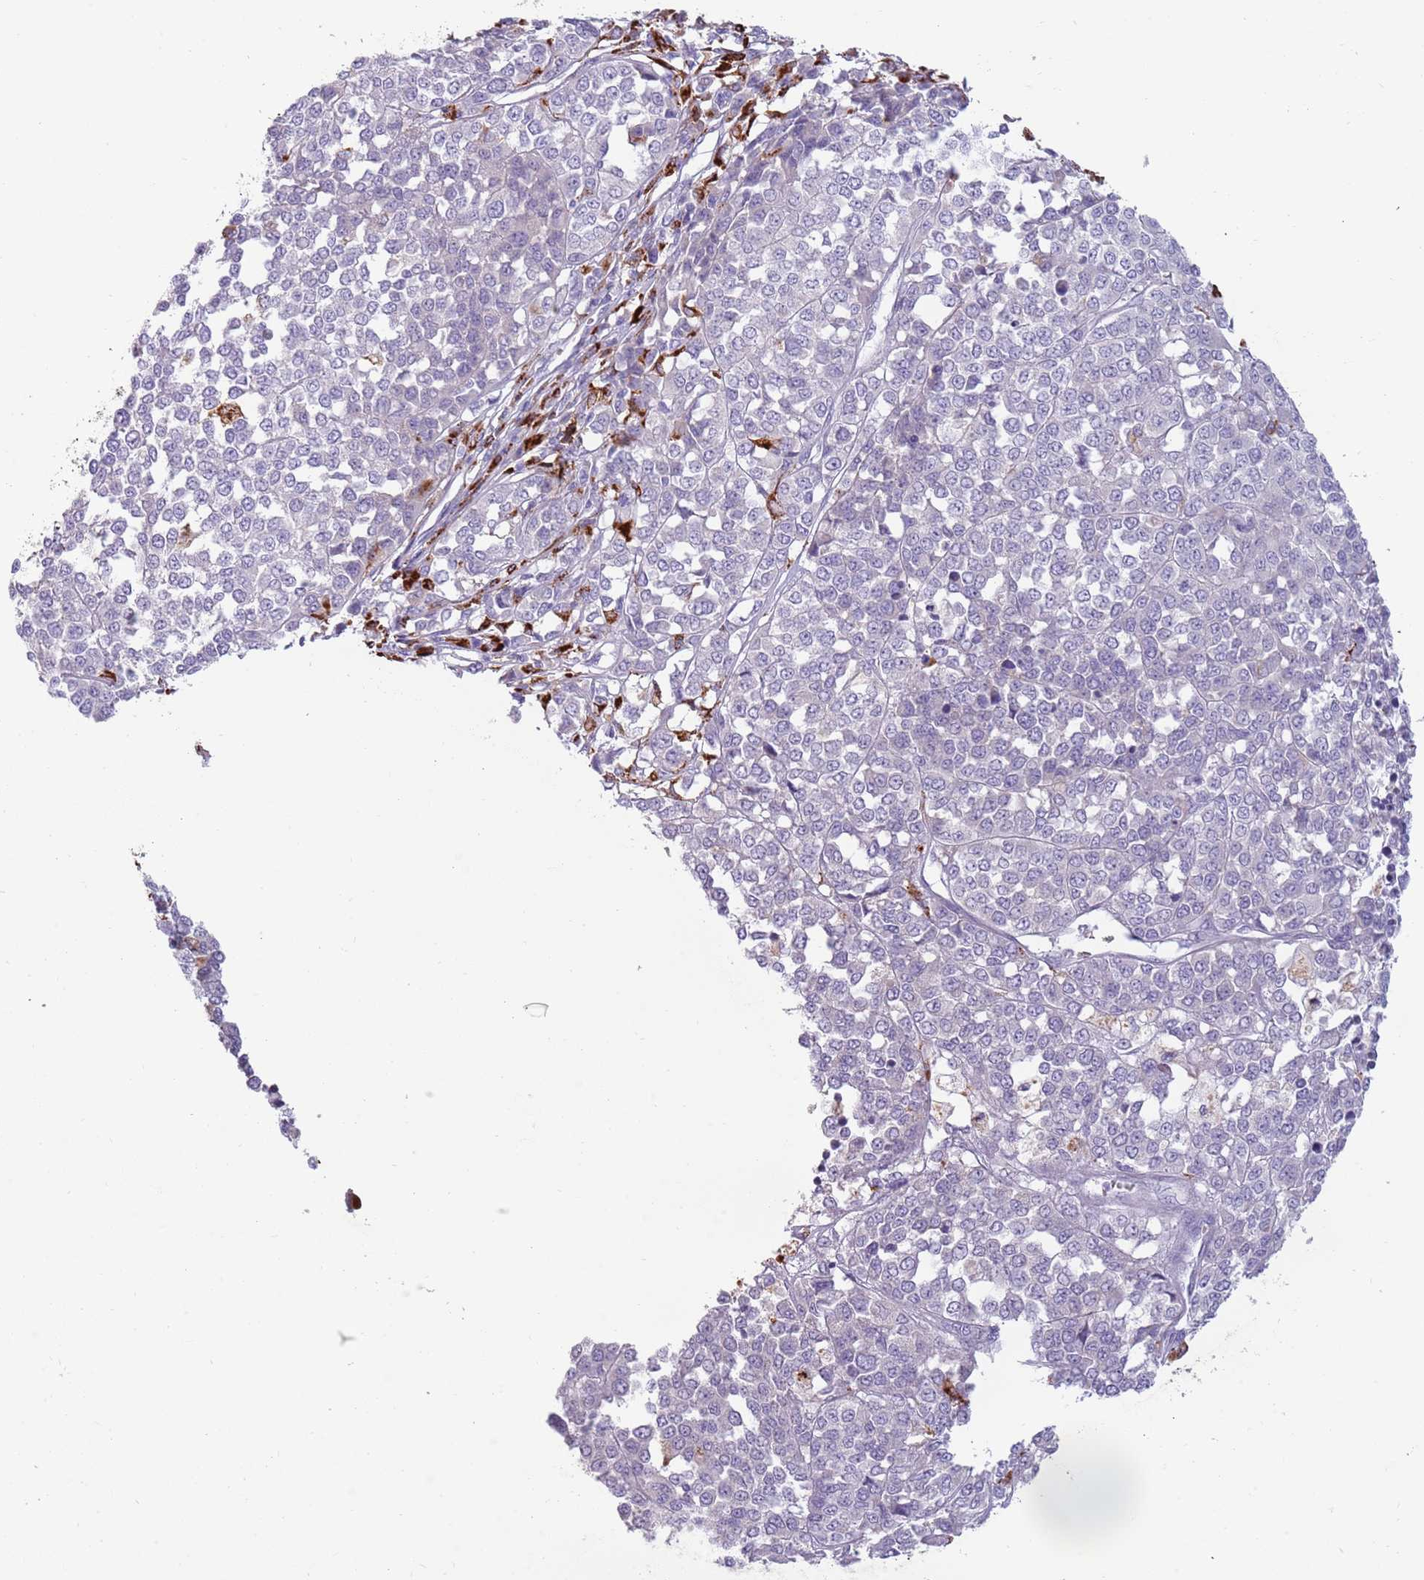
{"staining": {"intensity": "negative", "quantity": "none", "location": "none"}, "tissue": "melanoma", "cell_type": "Tumor cells", "image_type": "cancer", "snomed": [{"axis": "morphology", "description": "Malignant melanoma, Metastatic site"}, {"axis": "topography", "description": "Lymph node"}], "caption": "Tumor cells are negative for protein expression in human melanoma. The staining is performed using DAB brown chromogen with nuclei counter-stained in using hematoxylin.", "gene": "NWD2", "patient": {"sex": "male", "age": 44}}